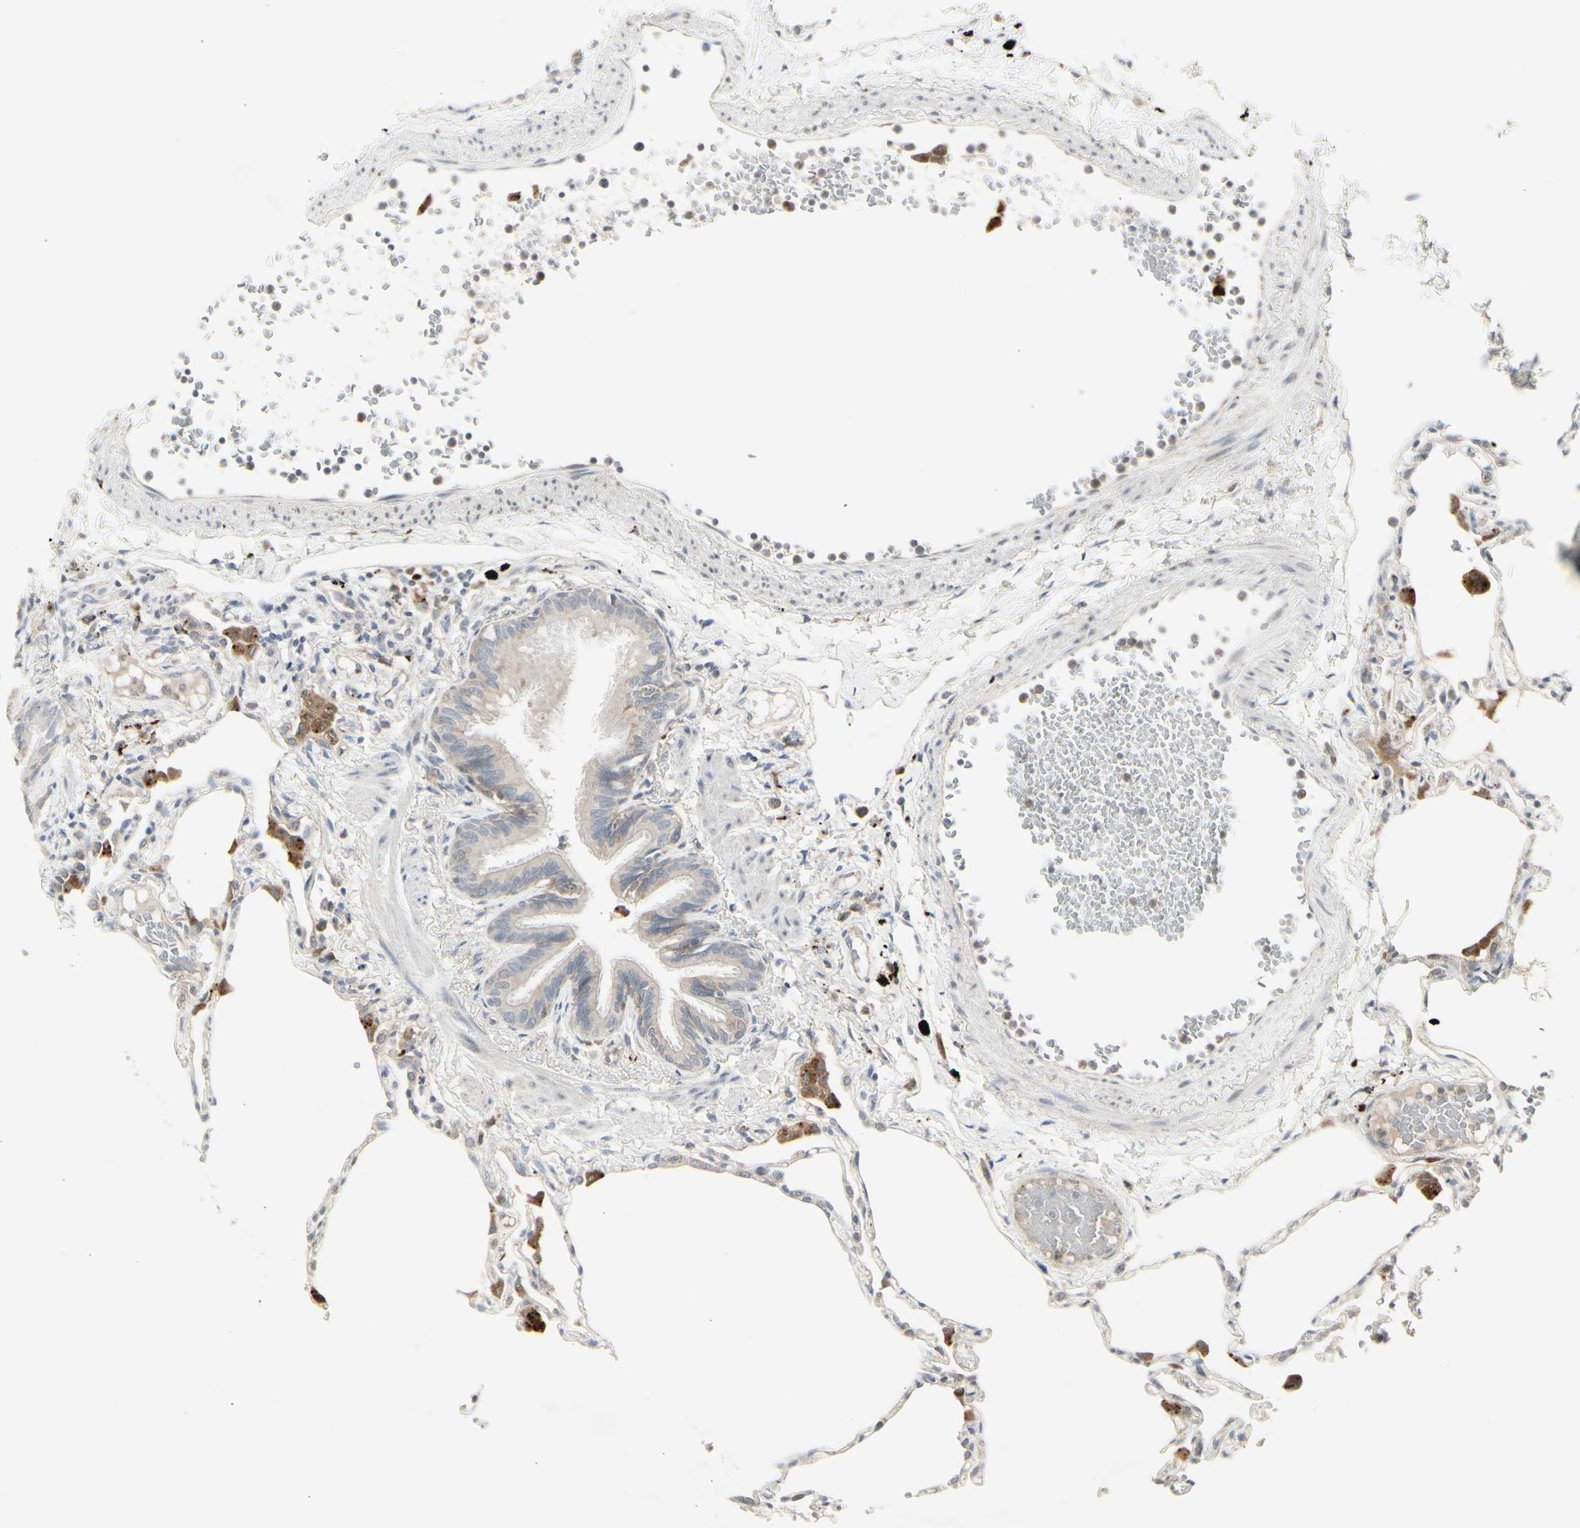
{"staining": {"intensity": "negative", "quantity": "none", "location": "none"}, "tissue": "lung", "cell_type": "Alveolar cells", "image_type": "normal", "snomed": [{"axis": "morphology", "description": "Normal tissue, NOS"}, {"axis": "topography", "description": "Lung"}], "caption": "Photomicrograph shows no significant protein positivity in alveolar cells of benign lung. (DAB immunohistochemistry (IHC), high magnification).", "gene": "GRN", "patient": {"sex": "female", "age": 49}}